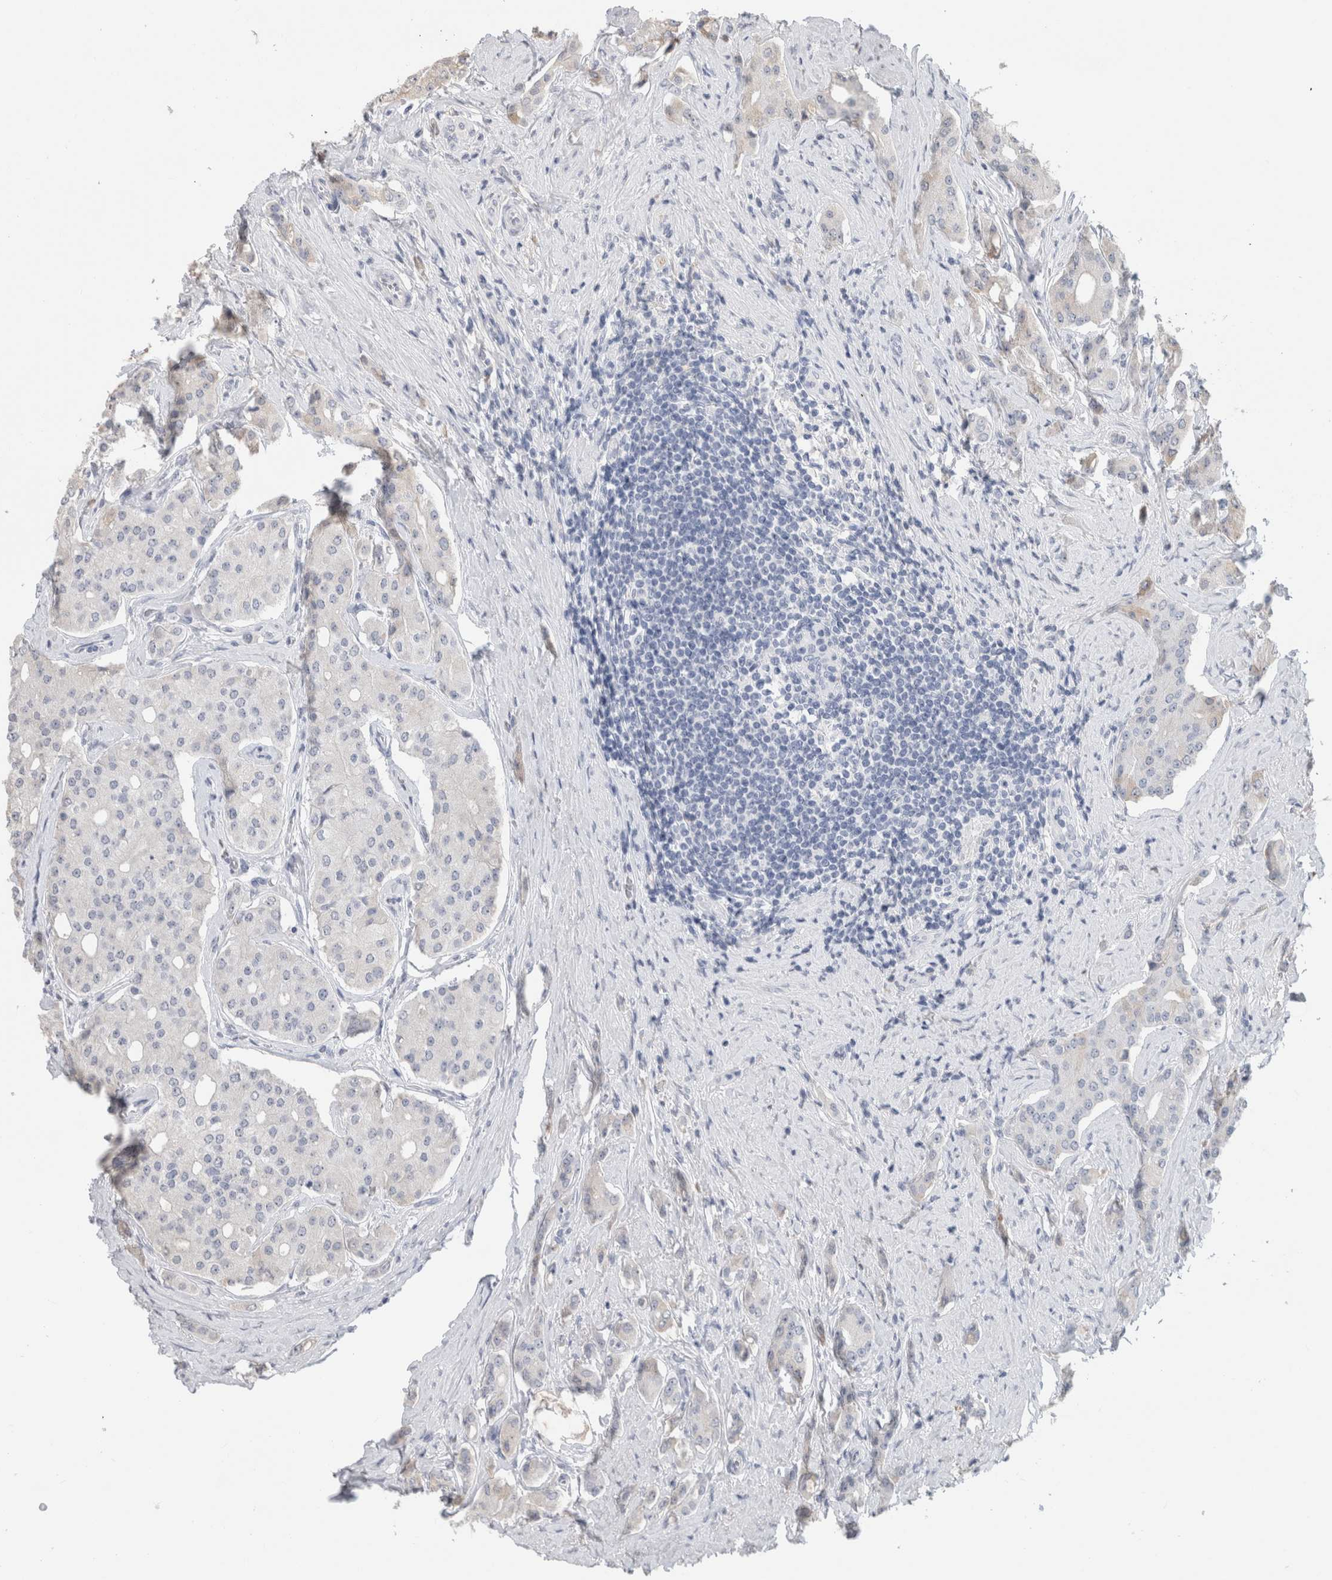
{"staining": {"intensity": "negative", "quantity": "none", "location": "none"}, "tissue": "prostate cancer", "cell_type": "Tumor cells", "image_type": "cancer", "snomed": [{"axis": "morphology", "description": "Adenocarcinoma, High grade"}, {"axis": "topography", "description": "Prostate"}], "caption": "A high-resolution photomicrograph shows immunohistochemistry staining of adenocarcinoma (high-grade) (prostate), which shows no significant expression in tumor cells.", "gene": "SCGB1A1", "patient": {"sex": "male", "age": 71}}